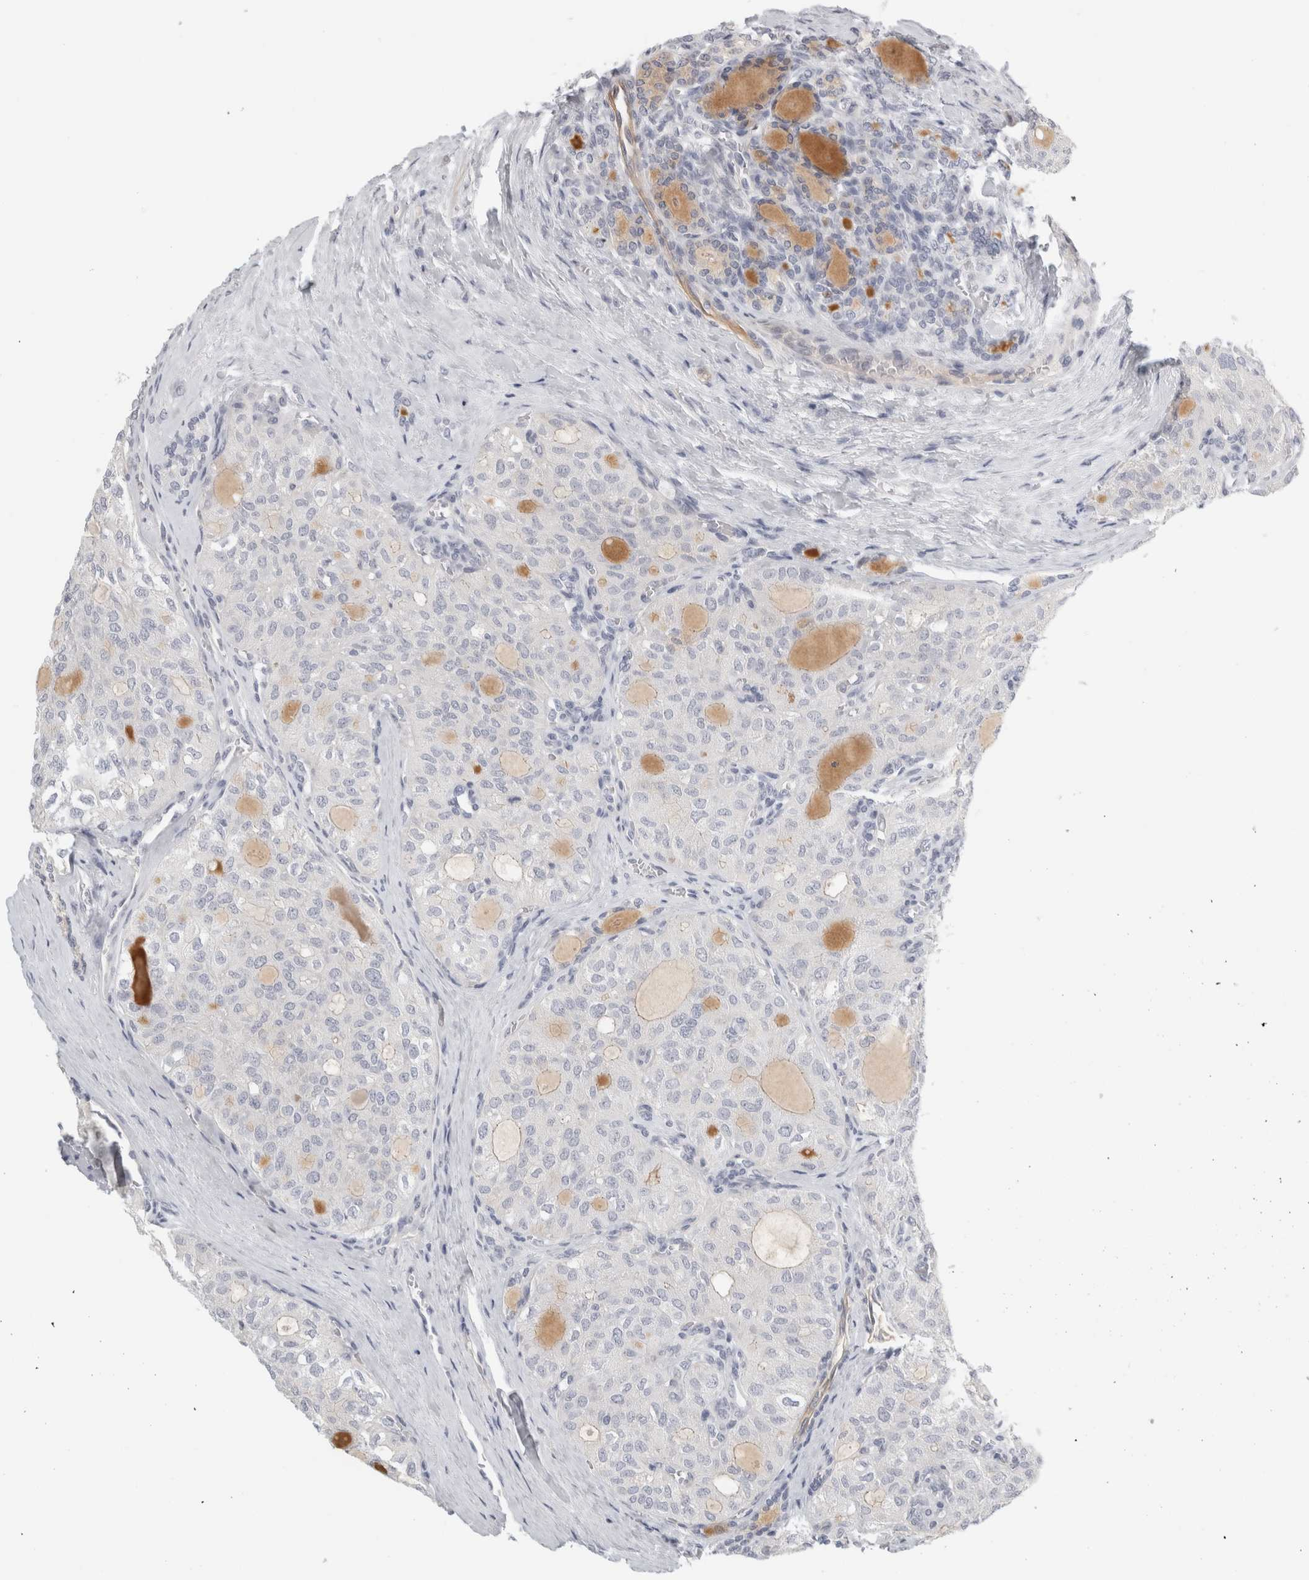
{"staining": {"intensity": "negative", "quantity": "none", "location": "none"}, "tissue": "thyroid cancer", "cell_type": "Tumor cells", "image_type": "cancer", "snomed": [{"axis": "morphology", "description": "Follicular adenoma carcinoma, NOS"}, {"axis": "topography", "description": "Thyroid gland"}], "caption": "Photomicrograph shows no protein positivity in tumor cells of thyroid cancer (follicular adenoma carcinoma) tissue. (DAB immunohistochemistry with hematoxylin counter stain).", "gene": "FBLIM1", "patient": {"sex": "male", "age": 75}}